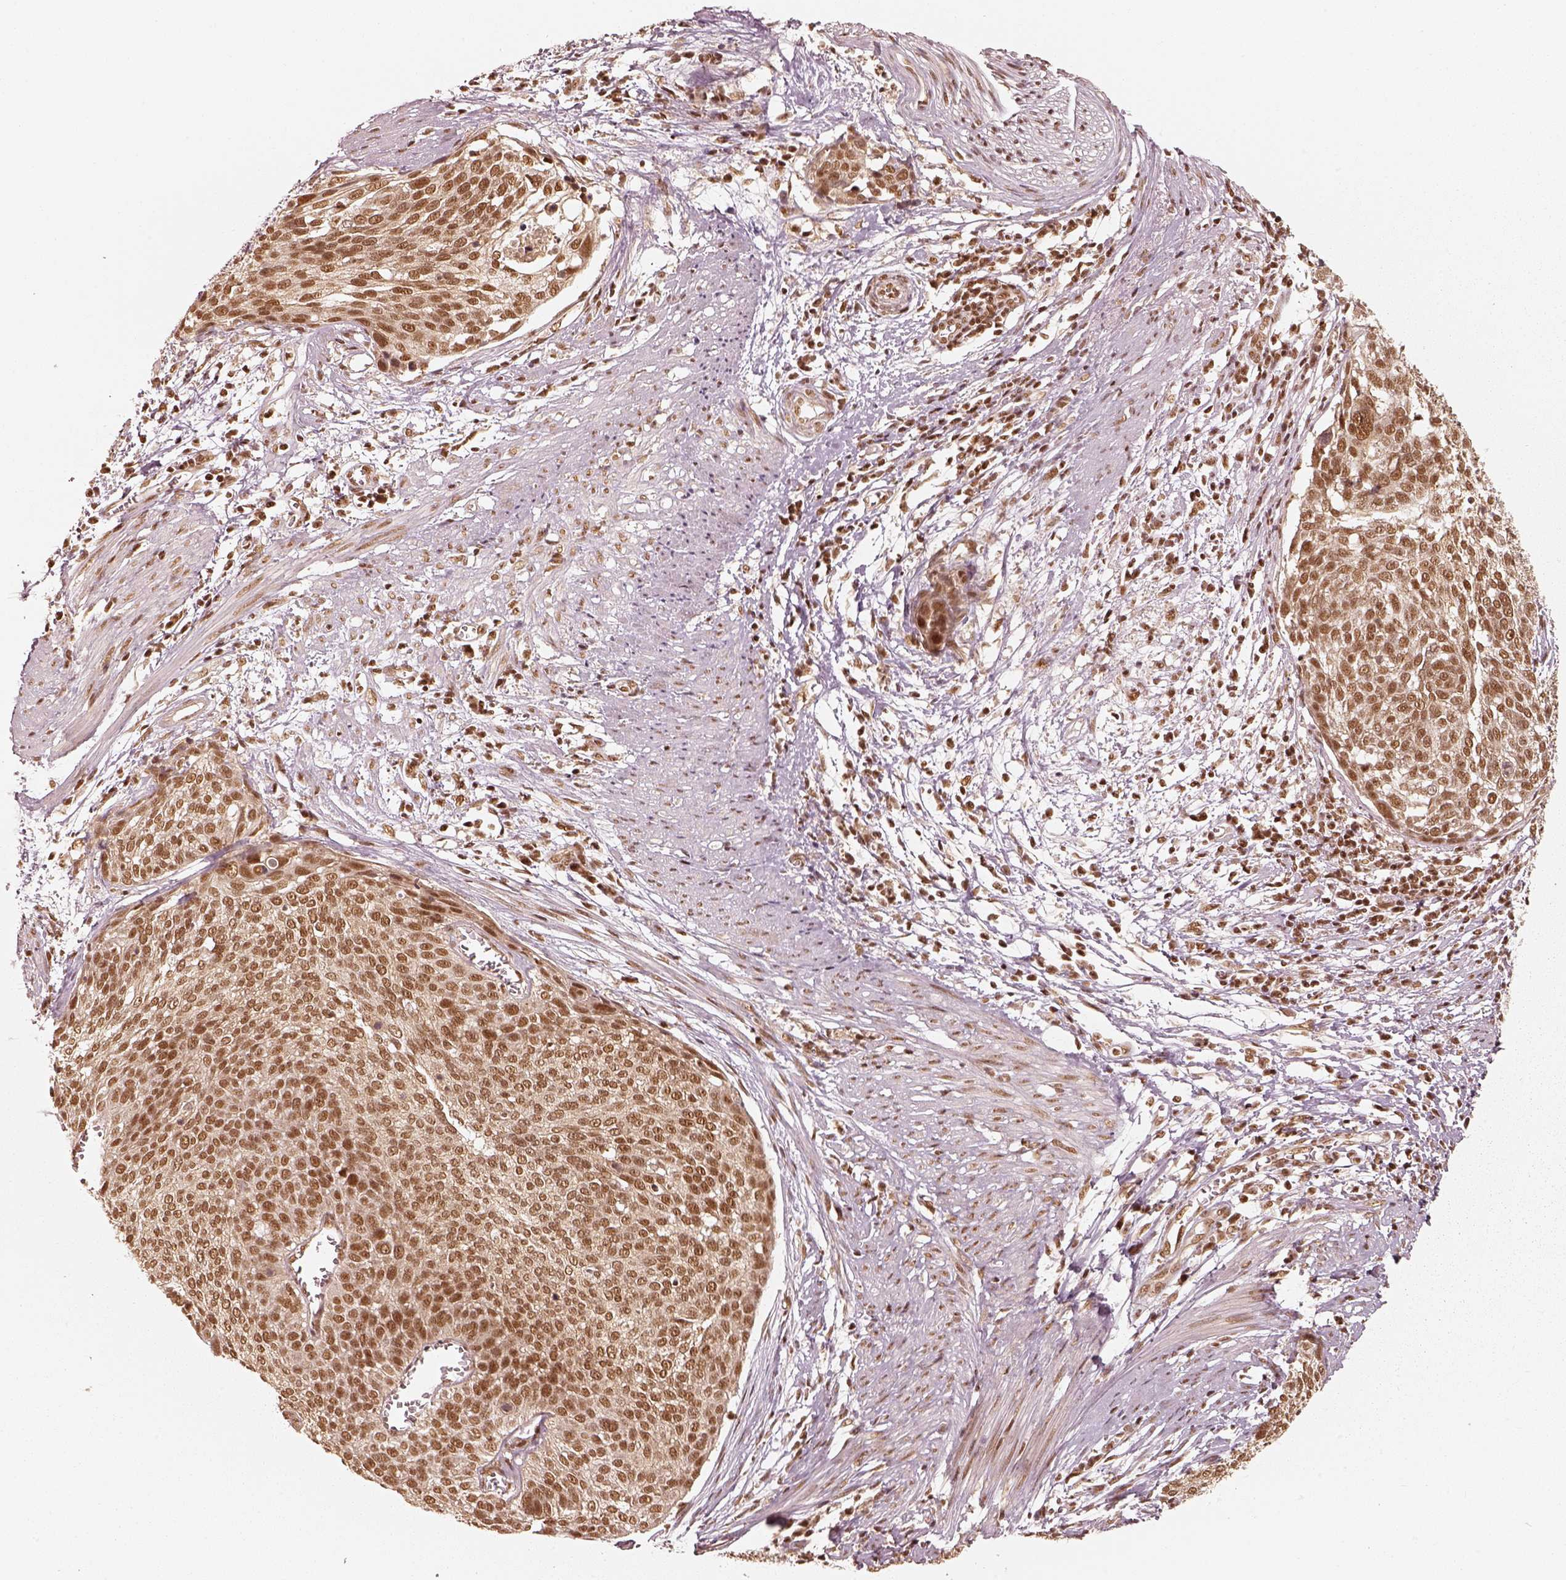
{"staining": {"intensity": "moderate", "quantity": ">75%", "location": "nuclear"}, "tissue": "cervical cancer", "cell_type": "Tumor cells", "image_type": "cancer", "snomed": [{"axis": "morphology", "description": "Squamous cell carcinoma, NOS"}, {"axis": "topography", "description": "Cervix"}], "caption": "Immunohistochemical staining of human cervical cancer (squamous cell carcinoma) displays medium levels of moderate nuclear protein staining in about >75% of tumor cells.", "gene": "GMEB2", "patient": {"sex": "female", "age": 39}}